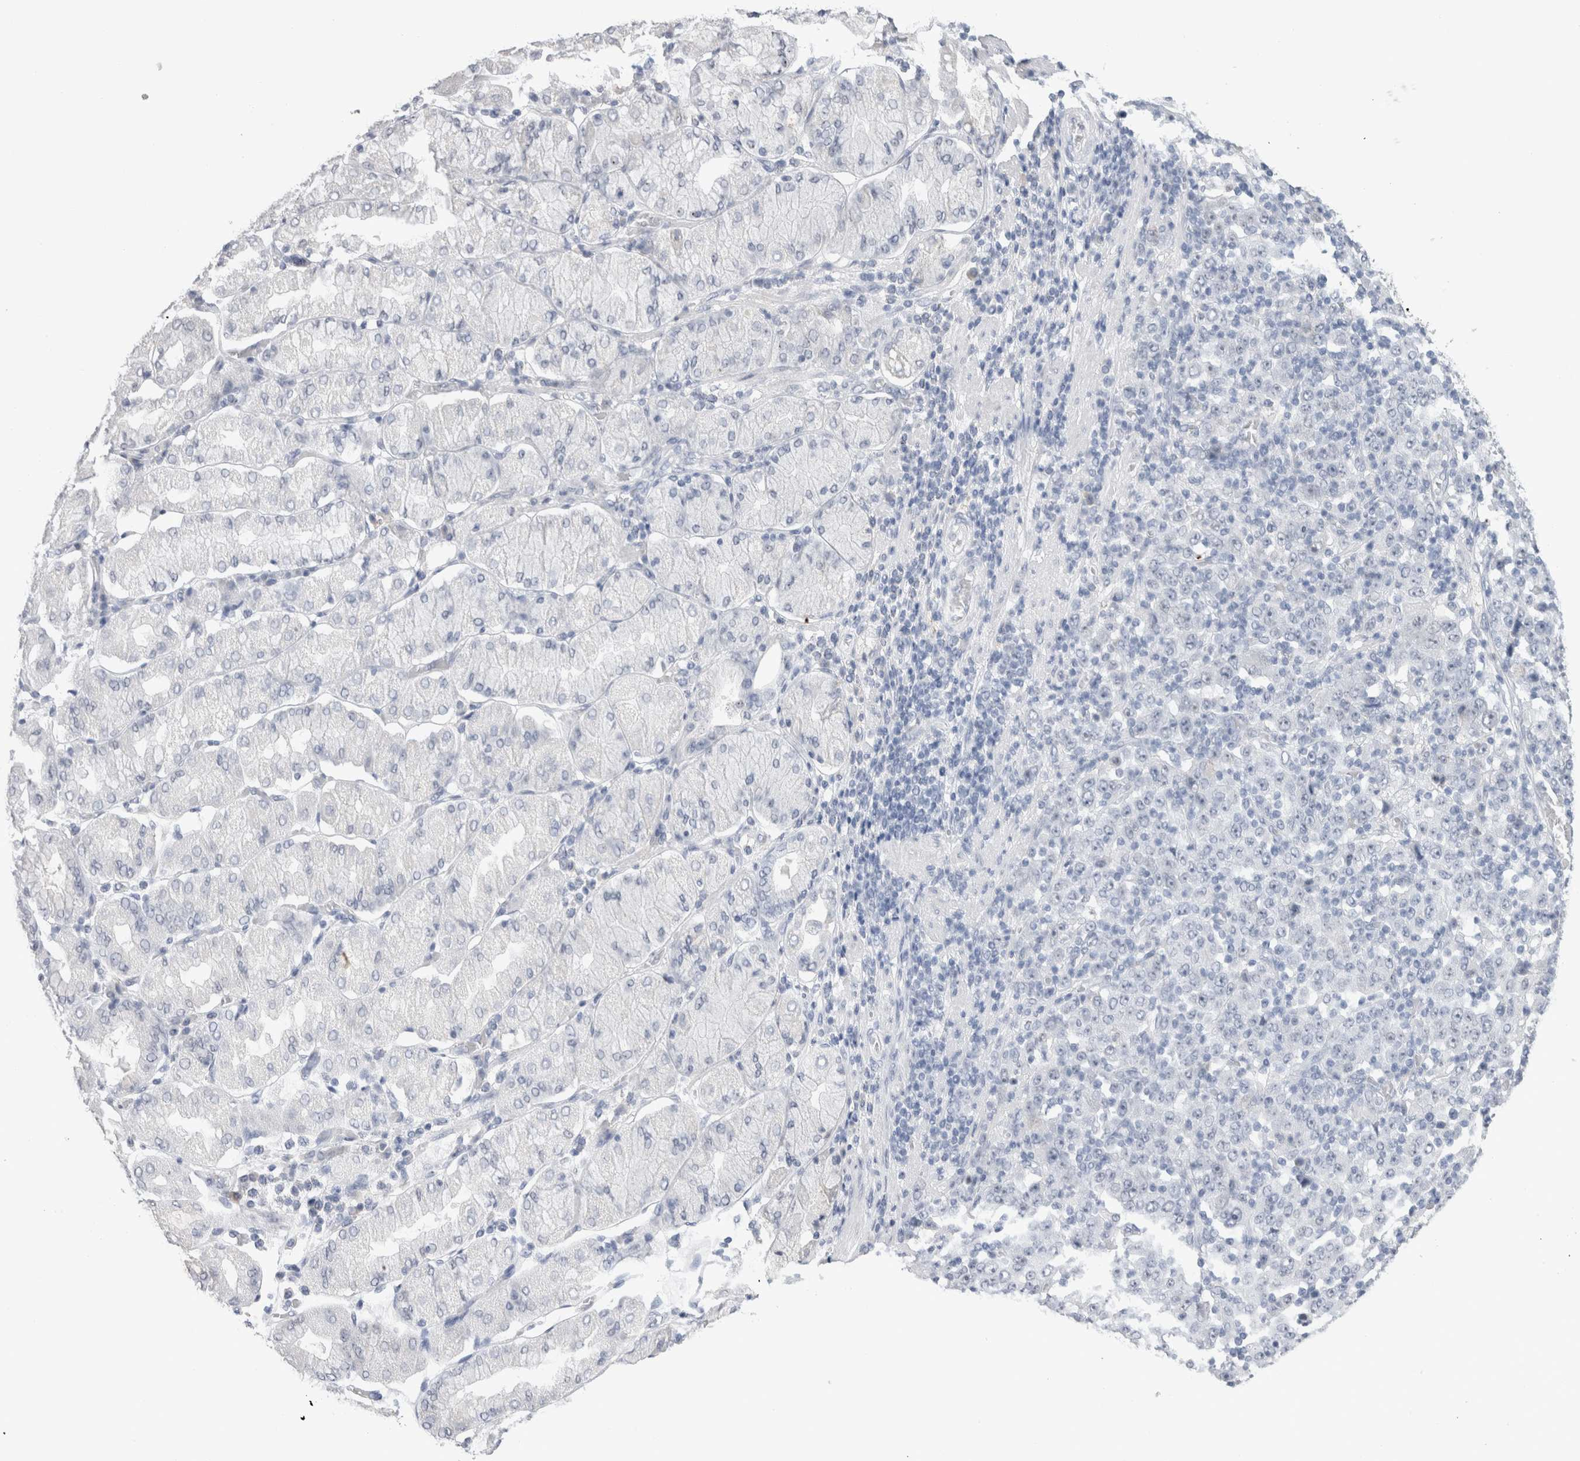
{"staining": {"intensity": "negative", "quantity": "none", "location": "none"}, "tissue": "stomach cancer", "cell_type": "Tumor cells", "image_type": "cancer", "snomed": [{"axis": "morphology", "description": "Normal tissue, NOS"}, {"axis": "morphology", "description": "Adenocarcinoma, NOS"}, {"axis": "topography", "description": "Stomach, upper"}, {"axis": "topography", "description": "Stomach"}], "caption": "Immunohistochemistry (IHC) histopathology image of neoplastic tissue: adenocarcinoma (stomach) stained with DAB (3,3'-diaminobenzidine) demonstrates no significant protein expression in tumor cells.", "gene": "CADM3", "patient": {"sex": "male", "age": 59}}